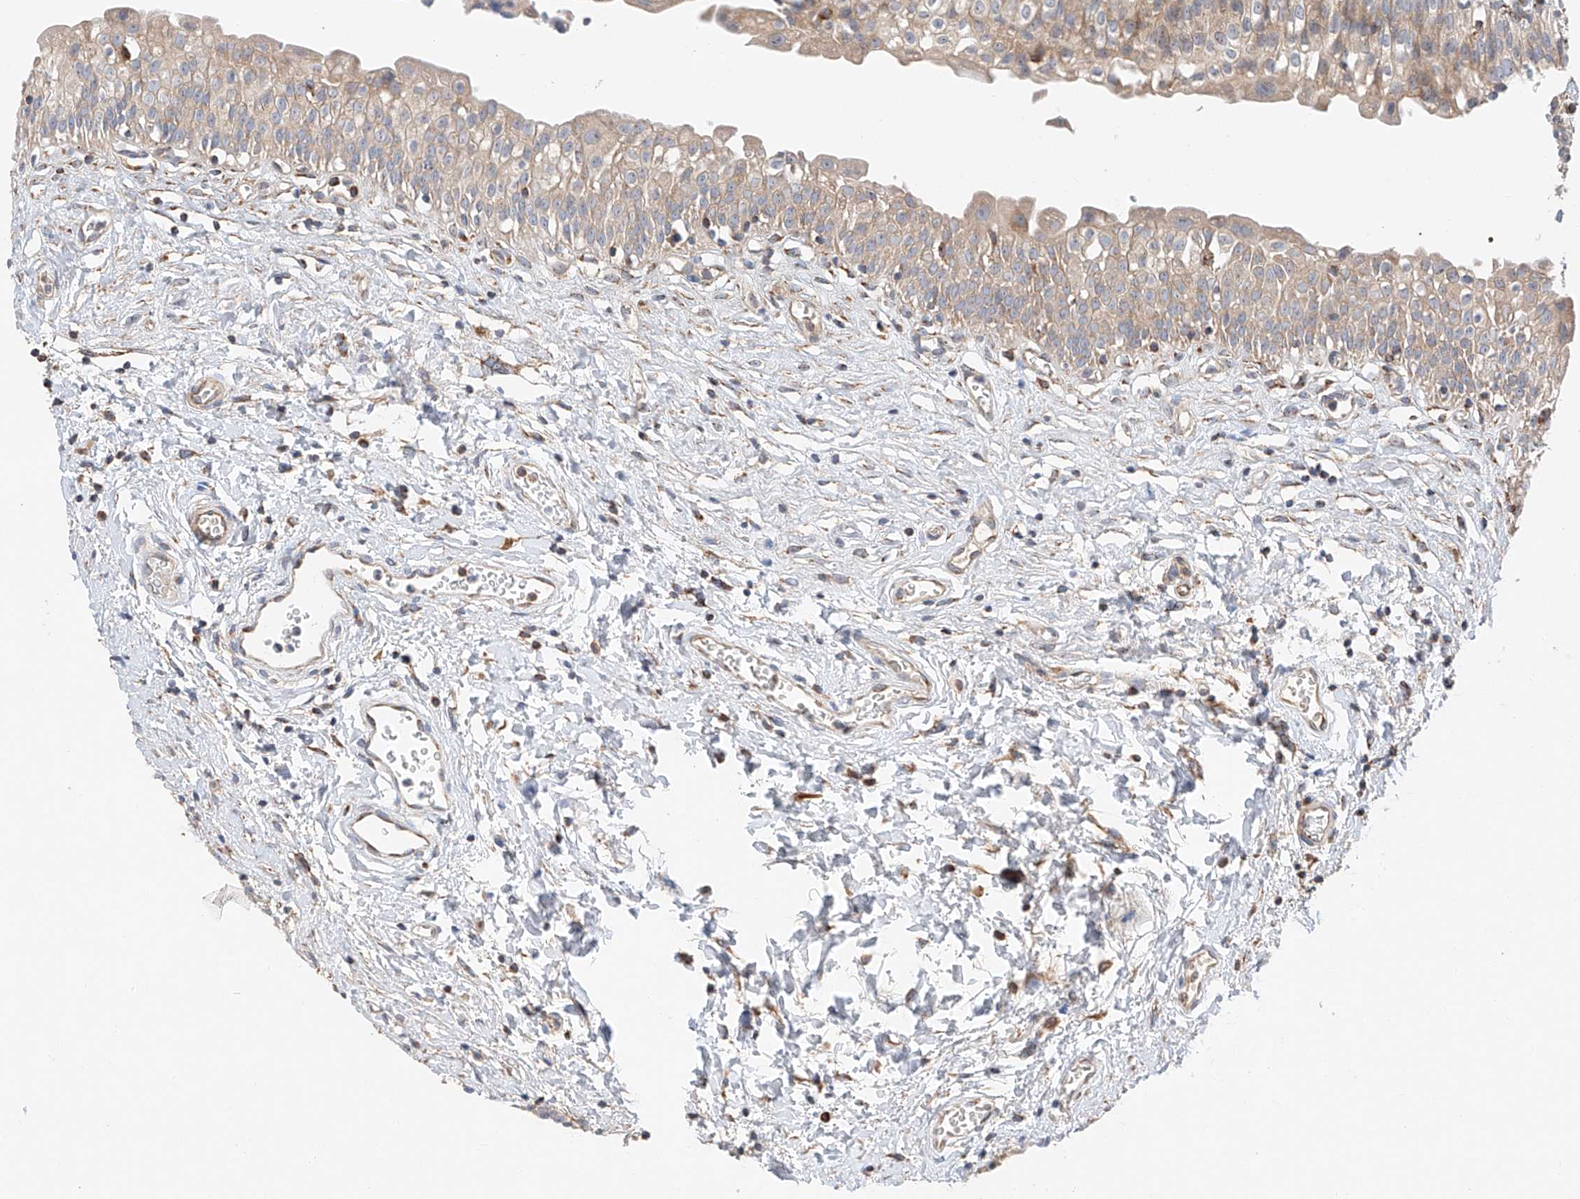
{"staining": {"intensity": "weak", "quantity": ">75%", "location": "cytoplasmic/membranous"}, "tissue": "urinary bladder", "cell_type": "Urothelial cells", "image_type": "normal", "snomed": [{"axis": "morphology", "description": "Normal tissue, NOS"}, {"axis": "topography", "description": "Urinary bladder"}], "caption": "Protein staining by immunohistochemistry shows weak cytoplasmic/membranous positivity in approximately >75% of urothelial cells in normal urinary bladder. Using DAB (brown) and hematoxylin (blue) stains, captured at high magnification using brightfield microscopy.", "gene": "RUSC1", "patient": {"sex": "male", "age": 51}}